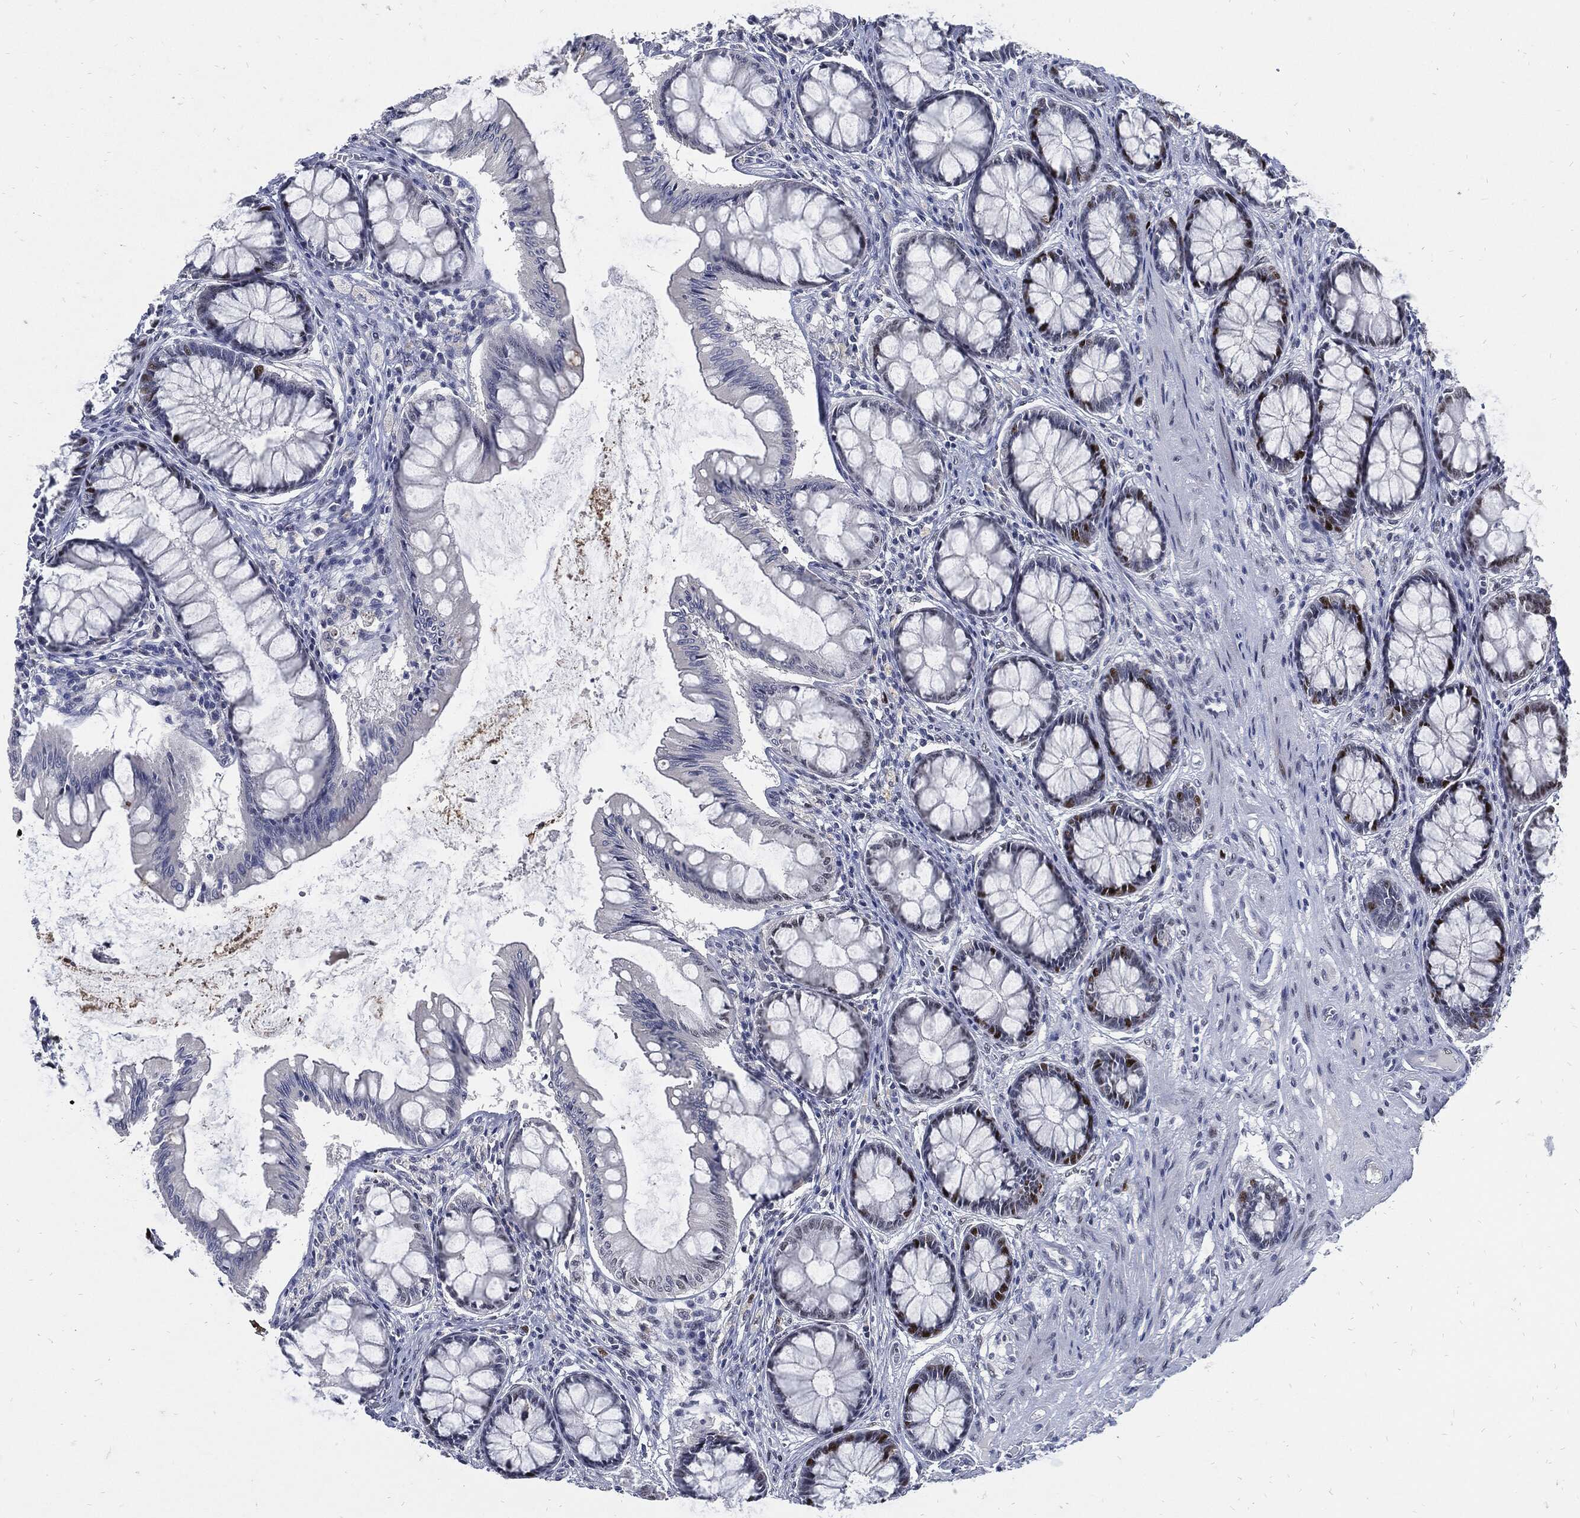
{"staining": {"intensity": "negative", "quantity": "none", "location": "none"}, "tissue": "colon", "cell_type": "Endothelial cells", "image_type": "normal", "snomed": [{"axis": "morphology", "description": "Normal tissue, NOS"}, {"axis": "topography", "description": "Colon"}], "caption": "Image shows no significant protein expression in endothelial cells of normal colon.", "gene": "NBN", "patient": {"sex": "female", "age": 65}}